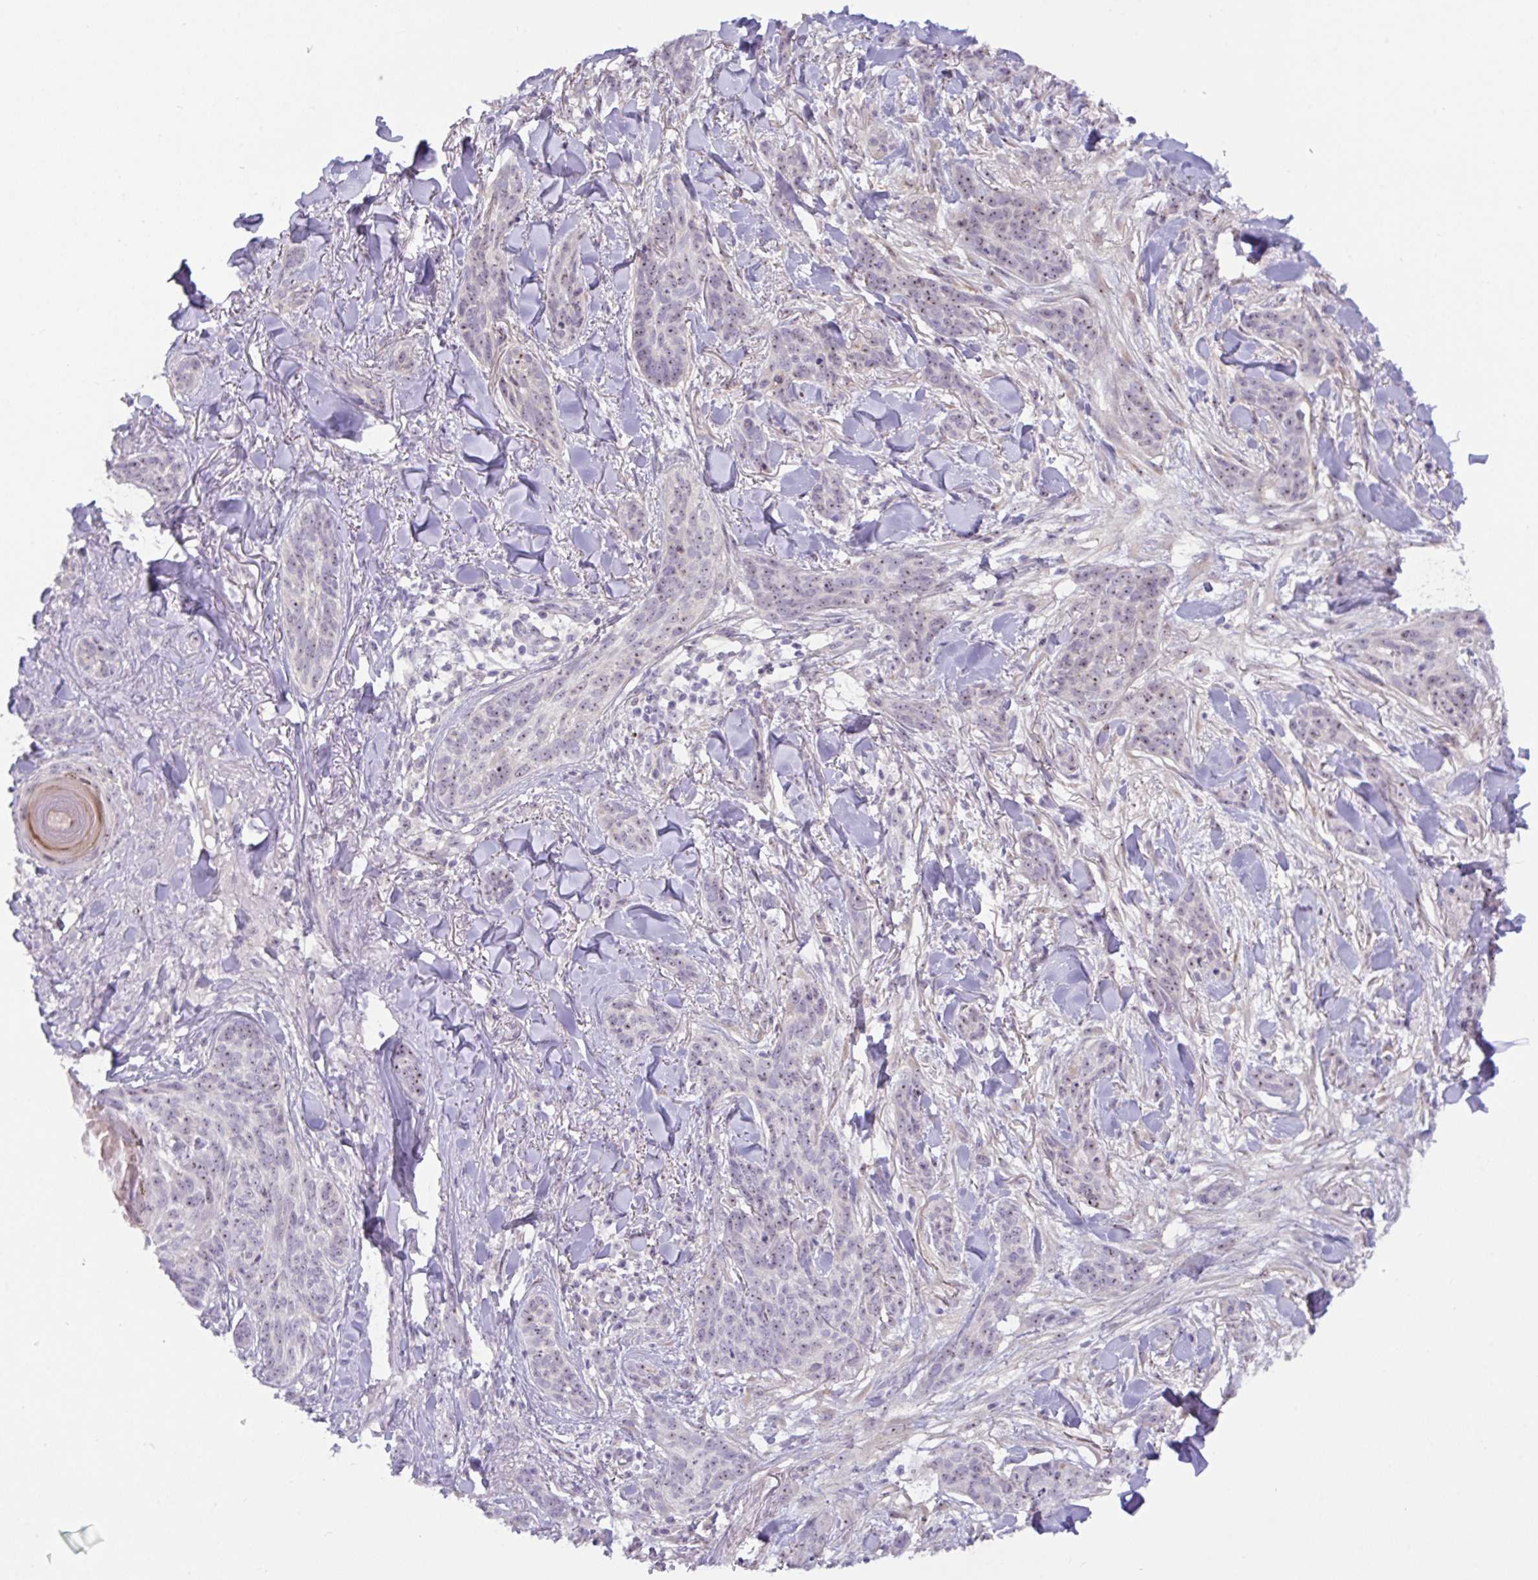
{"staining": {"intensity": "weak", "quantity": "<25%", "location": "nuclear"}, "tissue": "skin cancer", "cell_type": "Tumor cells", "image_type": "cancer", "snomed": [{"axis": "morphology", "description": "Basal cell carcinoma"}, {"axis": "topography", "description": "Skin"}], "caption": "Immunohistochemistry image of neoplastic tissue: human skin basal cell carcinoma stained with DAB displays no significant protein expression in tumor cells.", "gene": "MXRA8", "patient": {"sex": "male", "age": 52}}